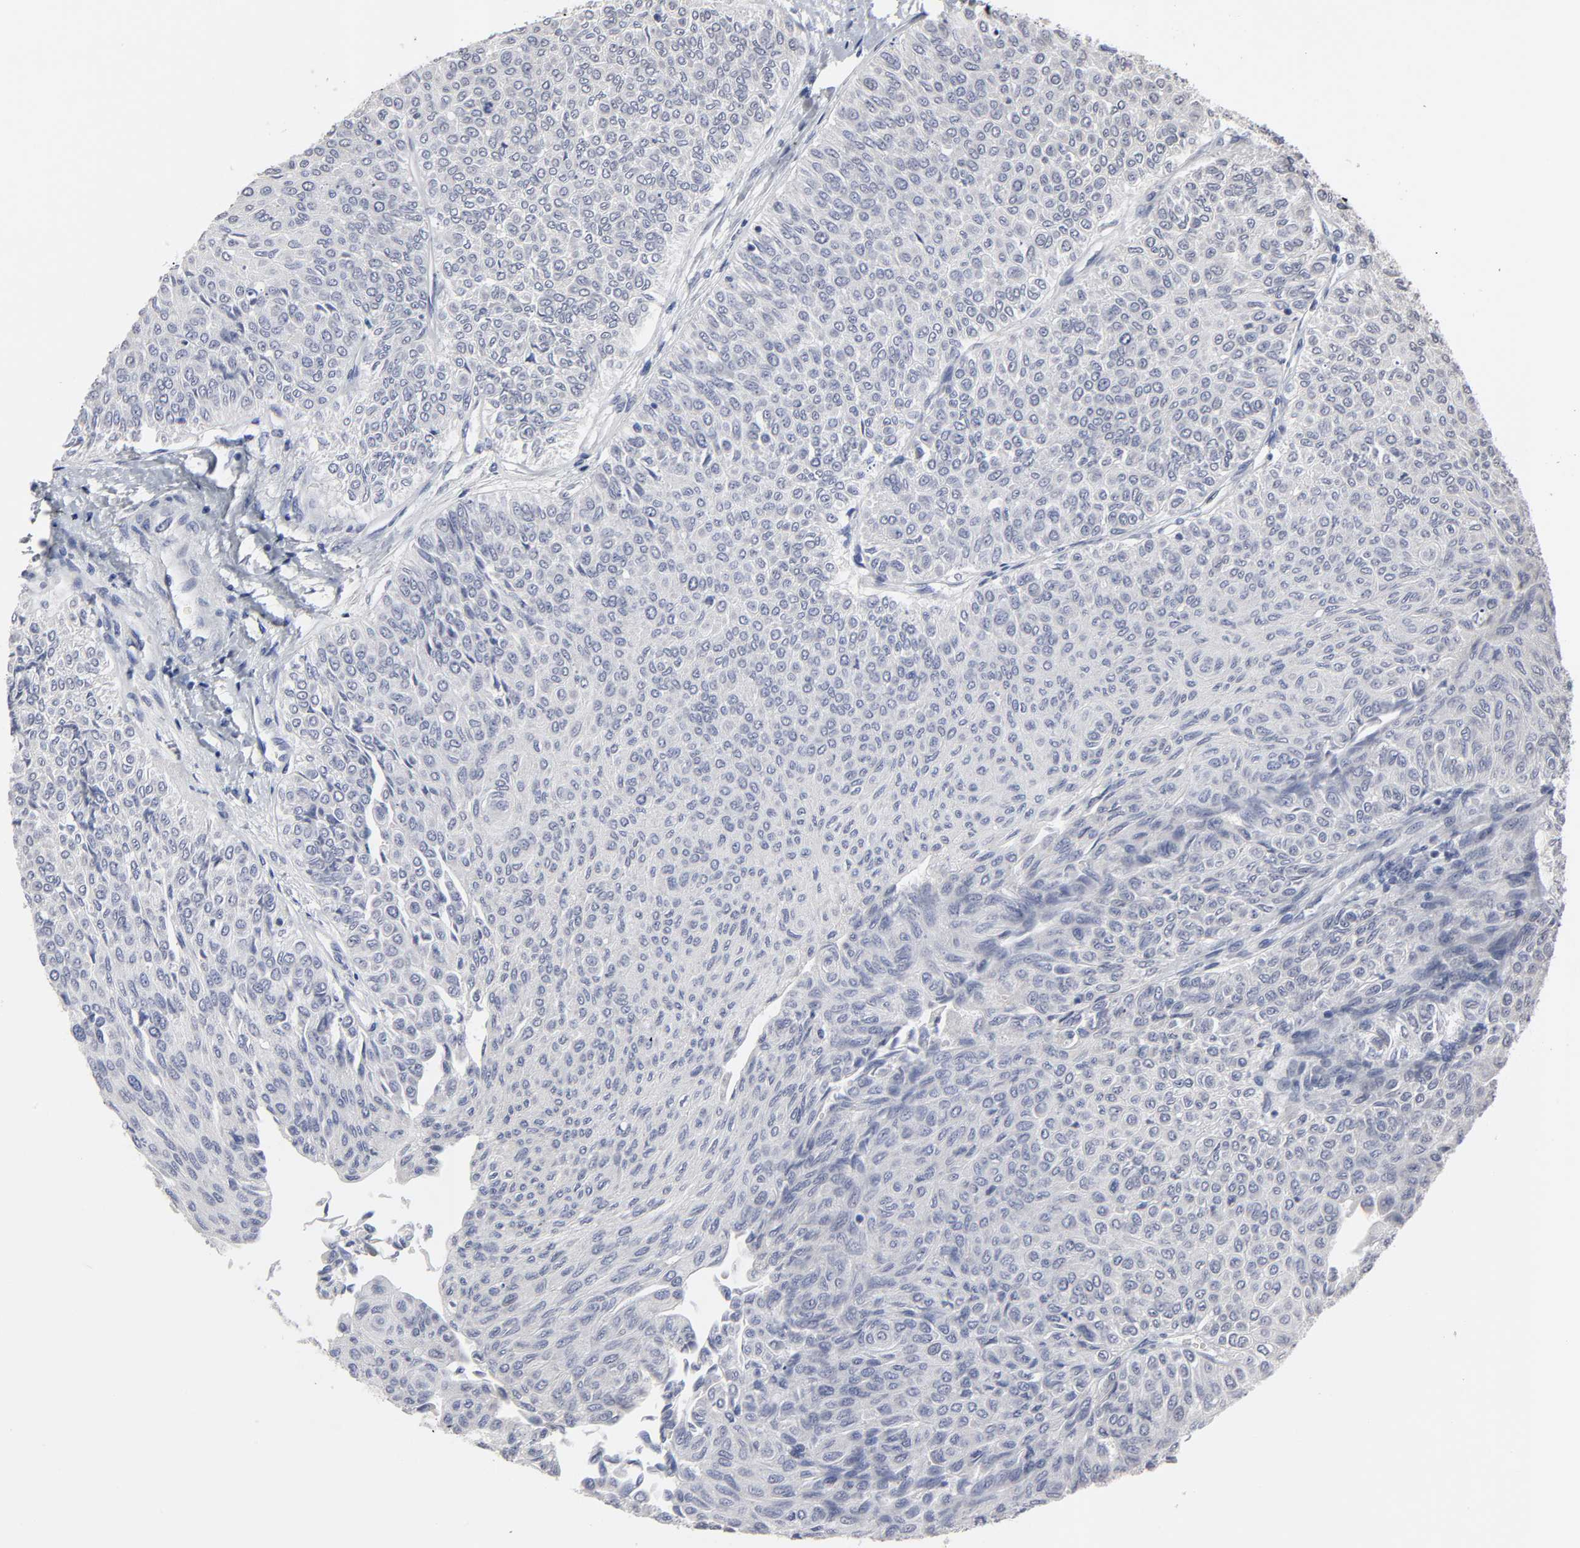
{"staining": {"intensity": "negative", "quantity": "none", "location": "none"}, "tissue": "urothelial cancer", "cell_type": "Tumor cells", "image_type": "cancer", "snomed": [{"axis": "morphology", "description": "Urothelial carcinoma, Low grade"}, {"axis": "topography", "description": "Urinary bladder"}], "caption": "Urothelial carcinoma (low-grade) stained for a protein using IHC displays no staining tumor cells.", "gene": "HNF4A", "patient": {"sex": "male", "age": 78}}